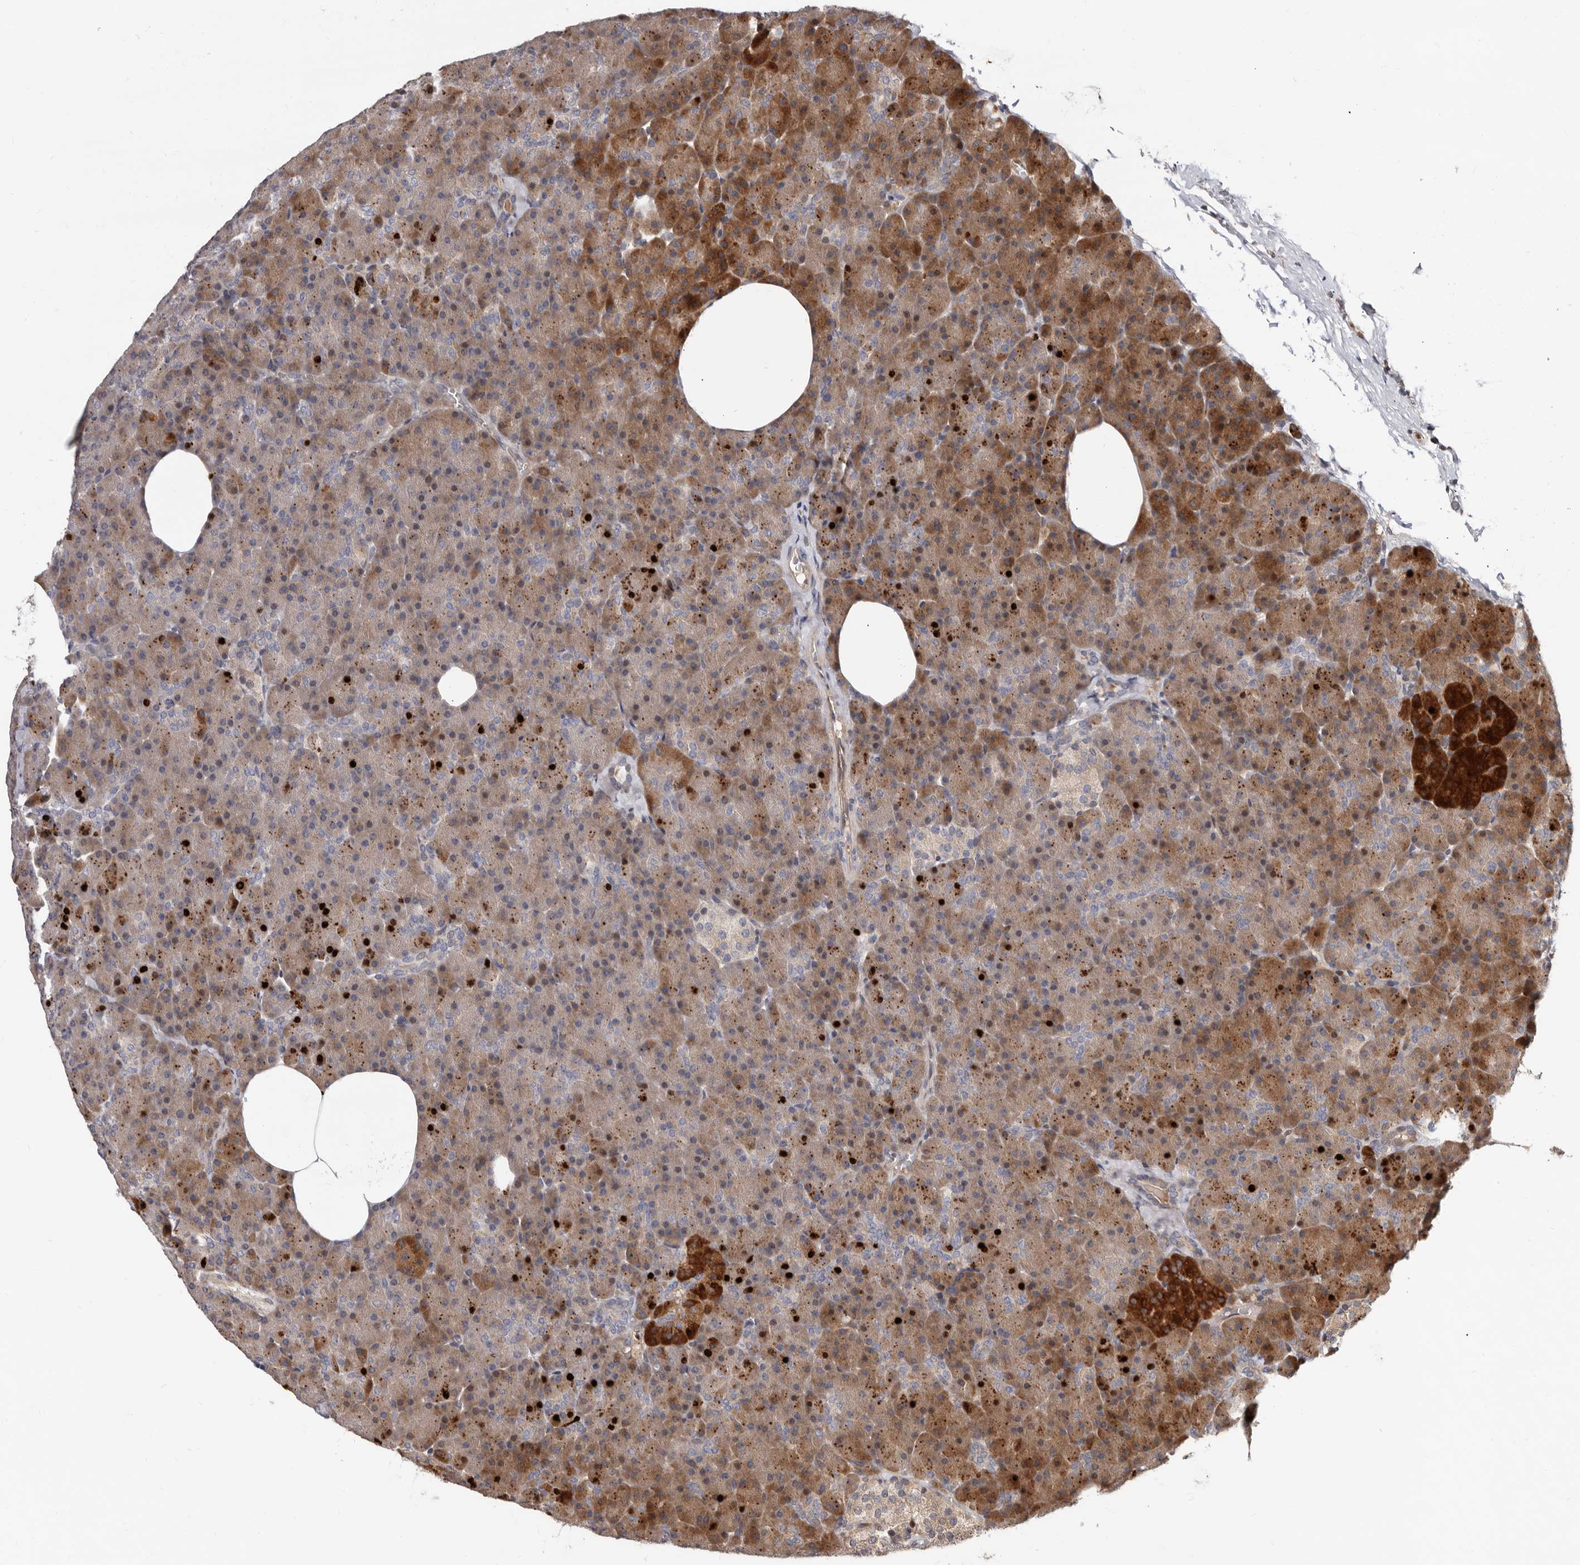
{"staining": {"intensity": "strong", "quantity": "<25%", "location": "cytoplasmic/membranous,nuclear"}, "tissue": "pancreas", "cell_type": "Exocrine glandular cells", "image_type": "normal", "snomed": [{"axis": "morphology", "description": "Normal tissue, NOS"}, {"axis": "morphology", "description": "Carcinoid, malignant, NOS"}, {"axis": "topography", "description": "Pancreas"}], "caption": "Protein staining demonstrates strong cytoplasmic/membranous,nuclear positivity in approximately <25% of exocrine glandular cells in normal pancreas.", "gene": "WEE2", "patient": {"sex": "female", "age": 35}}